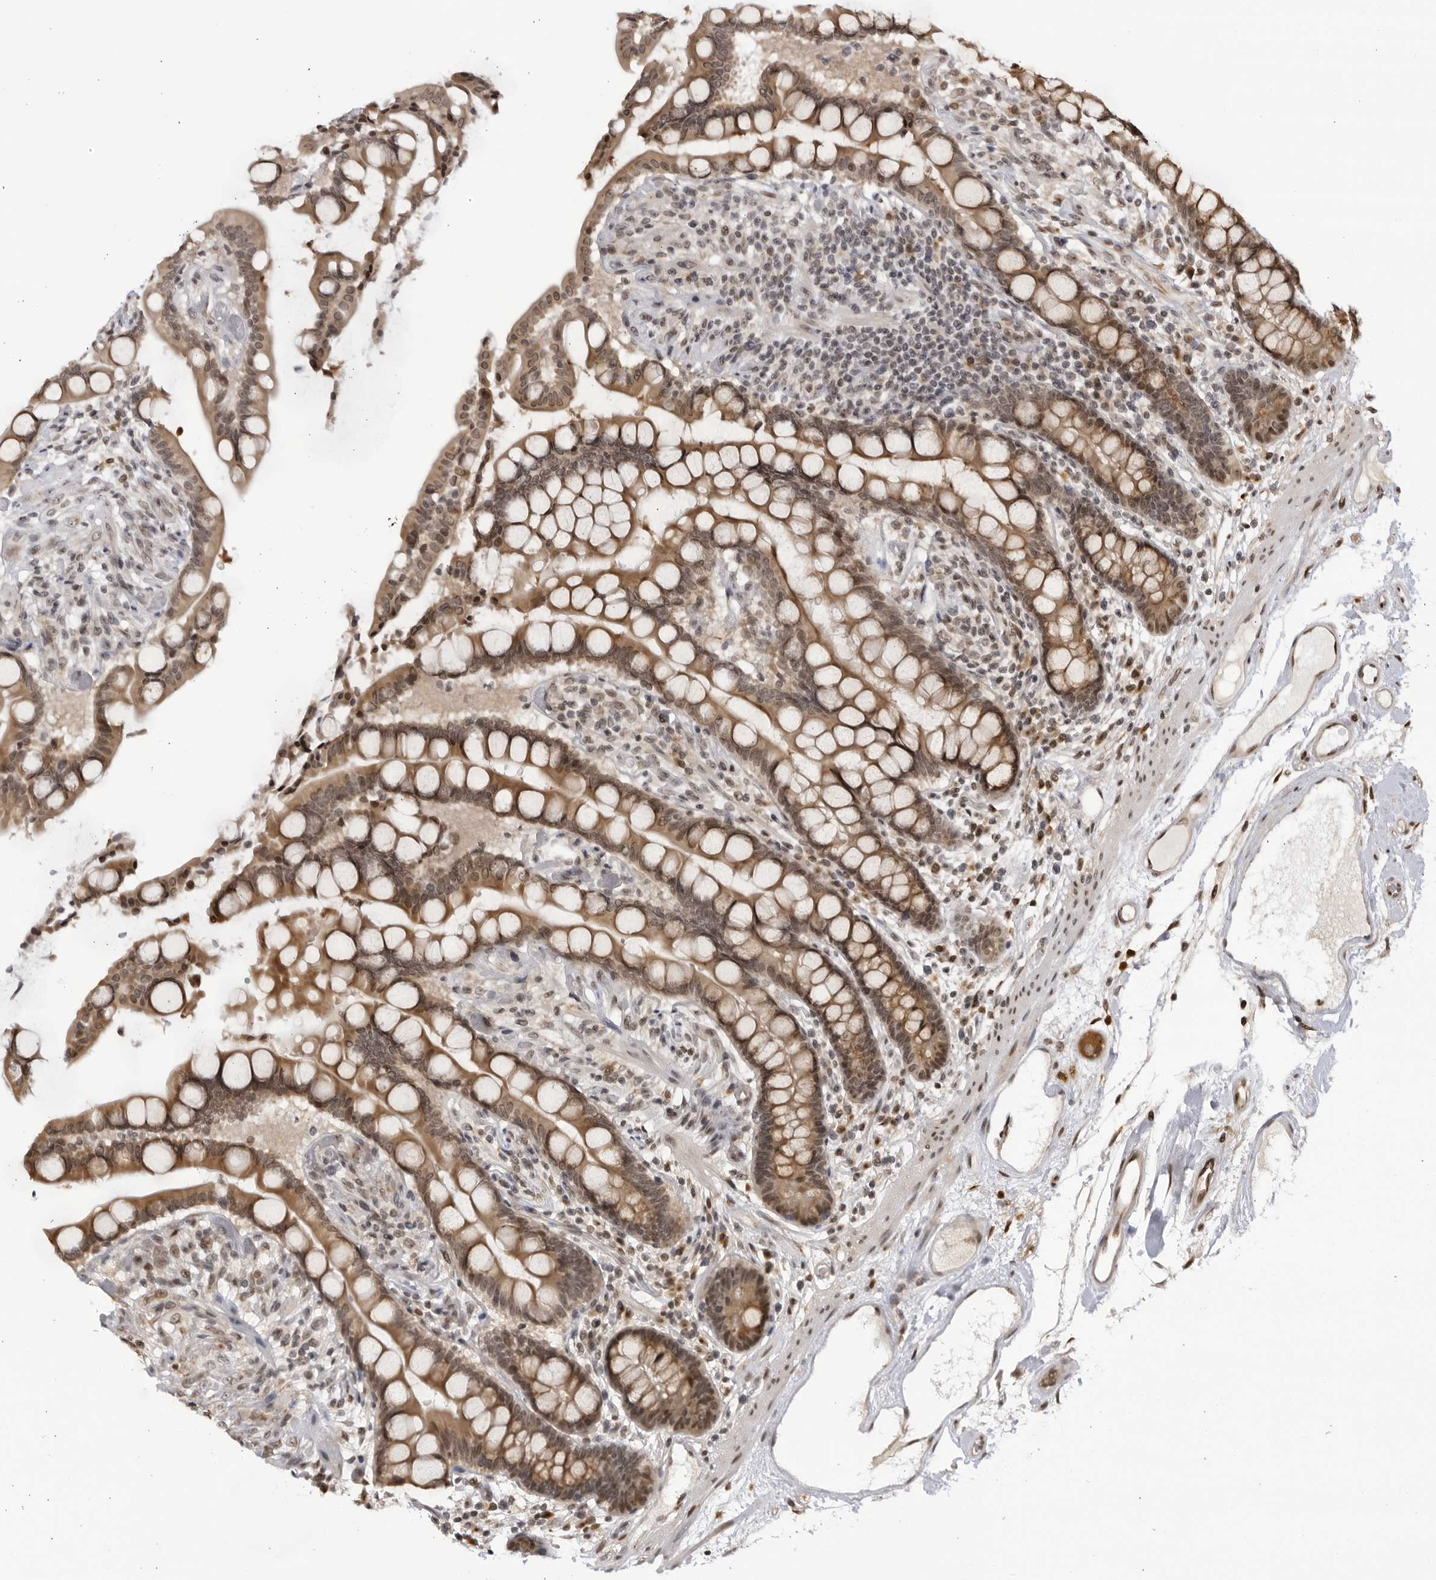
{"staining": {"intensity": "moderate", "quantity": ">75%", "location": "cytoplasmic/membranous,nuclear"}, "tissue": "colon", "cell_type": "Endothelial cells", "image_type": "normal", "snomed": [{"axis": "morphology", "description": "Normal tissue, NOS"}, {"axis": "topography", "description": "Colon"}], "caption": "IHC image of normal colon stained for a protein (brown), which demonstrates medium levels of moderate cytoplasmic/membranous,nuclear expression in approximately >75% of endothelial cells.", "gene": "RASGEF1C", "patient": {"sex": "male", "age": 73}}